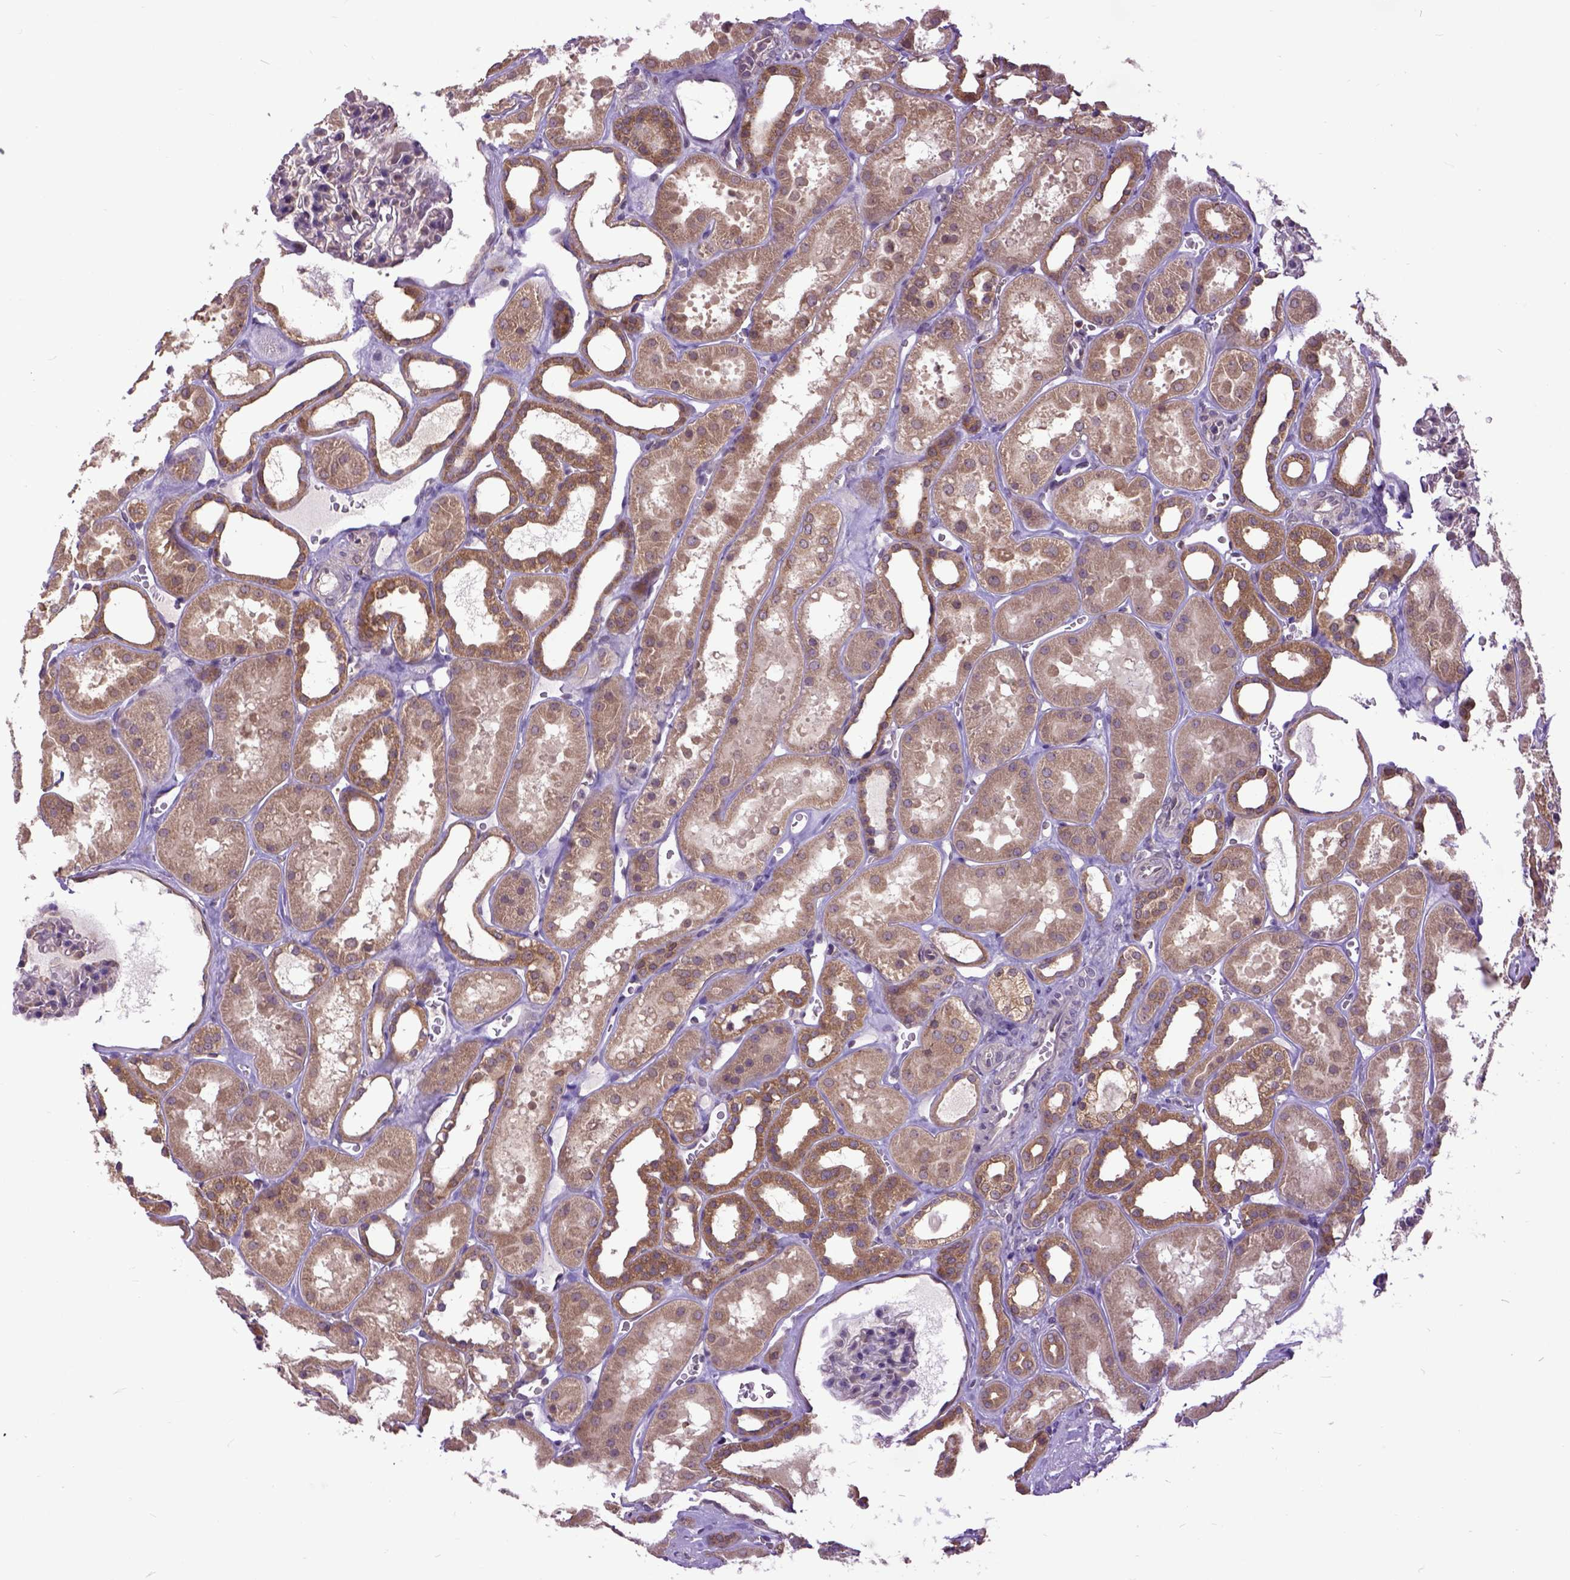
{"staining": {"intensity": "moderate", "quantity": "<25%", "location": "cytoplasmic/membranous"}, "tissue": "kidney", "cell_type": "Cells in glomeruli", "image_type": "normal", "snomed": [{"axis": "morphology", "description": "Normal tissue, NOS"}, {"axis": "topography", "description": "Kidney"}], "caption": "Cells in glomeruli display moderate cytoplasmic/membranous positivity in approximately <25% of cells in benign kidney.", "gene": "ARL1", "patient": {"sex": "female", "age": 41}}